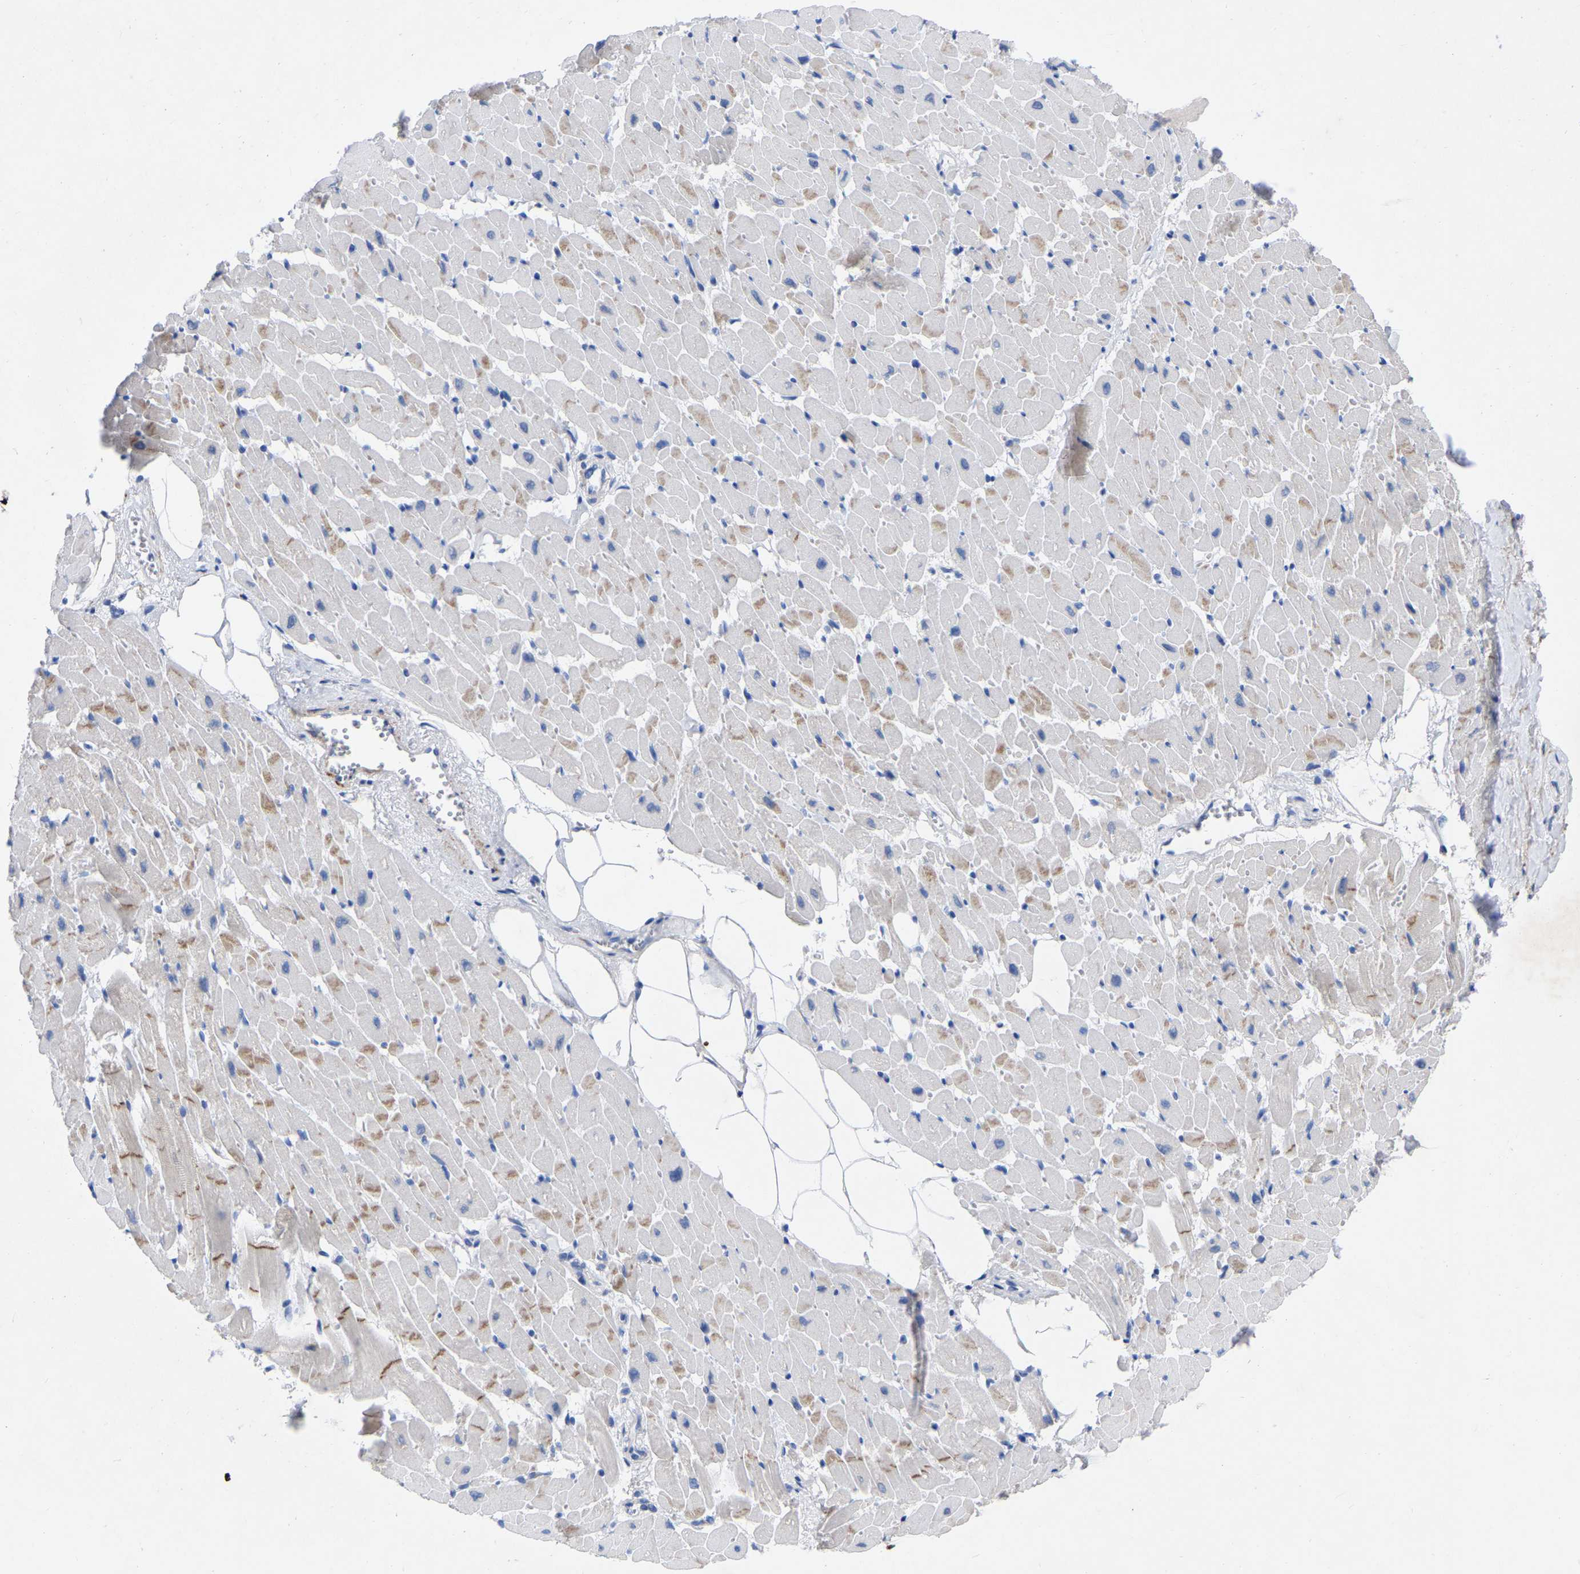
{"staining": {"intensity": "weak", "quantity": "25%-75%", "location": "cytoplasmic/membranous"}, "tissue": "heart muscle", "cell_type": "Cardiomyocytes", "image_type": "normal", "snomed": [{"axis": "morphology", "description": "Normal tissue, NOS"}, {"axis": "topography", "description": "Heart"}], "caption": "Immunohistochemistry (DAB (3,3'-diaminobenzidine)) staining of benign human heart muscle reveals weak cytoplasmic/membranous protein staining in approximately 25%-75% of cardiomyocytes.", "gene": "STRIP2", "patient": {"sex": "female", "age": 19}}